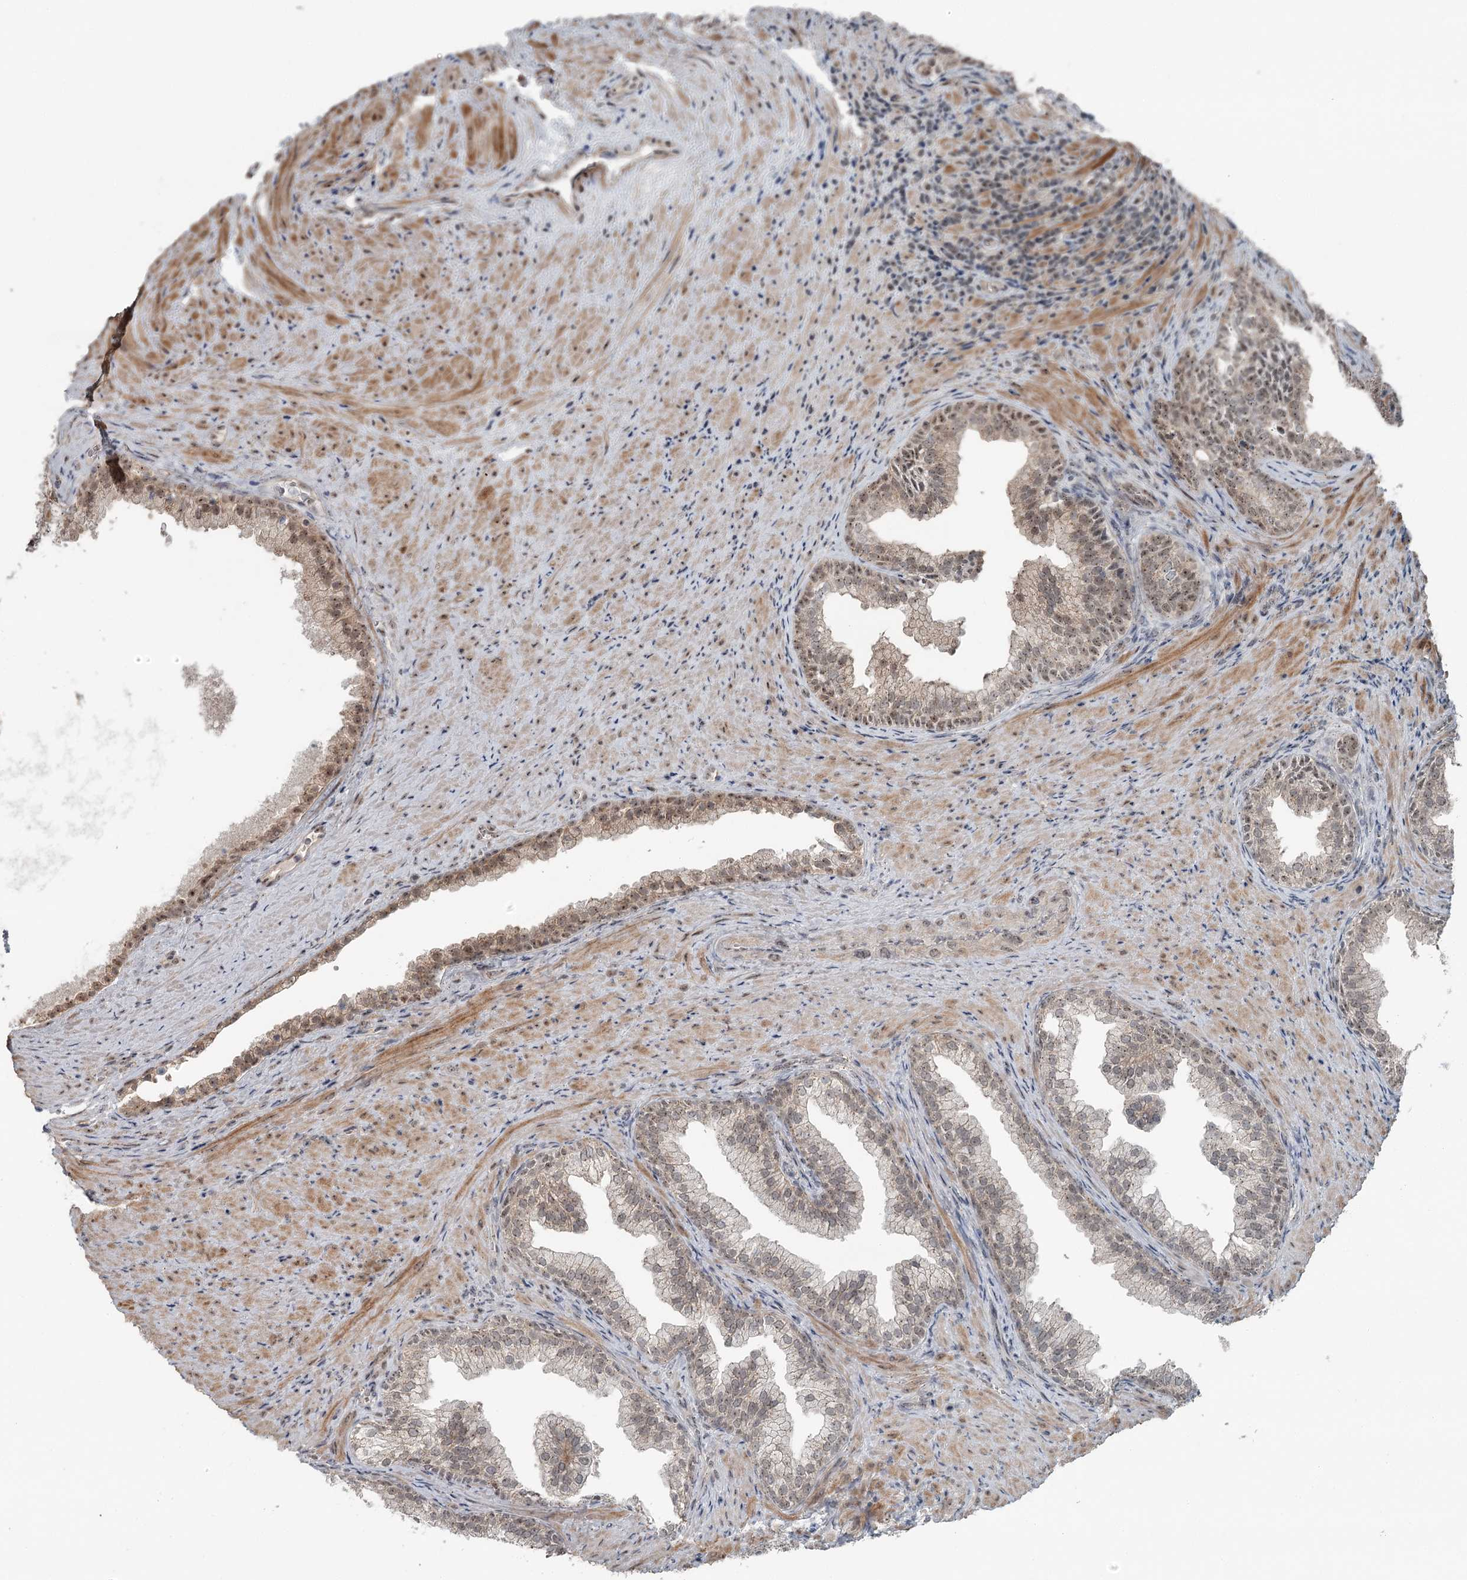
{"staining": {"intensity": "moderate", "quantity": "<25%", "location": "nuclear"}, "tissue": "prostate", "cell_type": "Glandular cells", "image_type": "normal", "snomed": [{"axis": "morphology", "description": "Normal tissue, NOS"}, {"axis": "topography", "description": "Prostate"}], "caption": "Brown immunohistochemical staining in normal human prostate demonstrates moderate nuclear staining in approximately <25% of glandular cells. Nuclei are stained in blue.", "gene": "EXOSC1", "patient": {"sex": "male", "age": 76}}